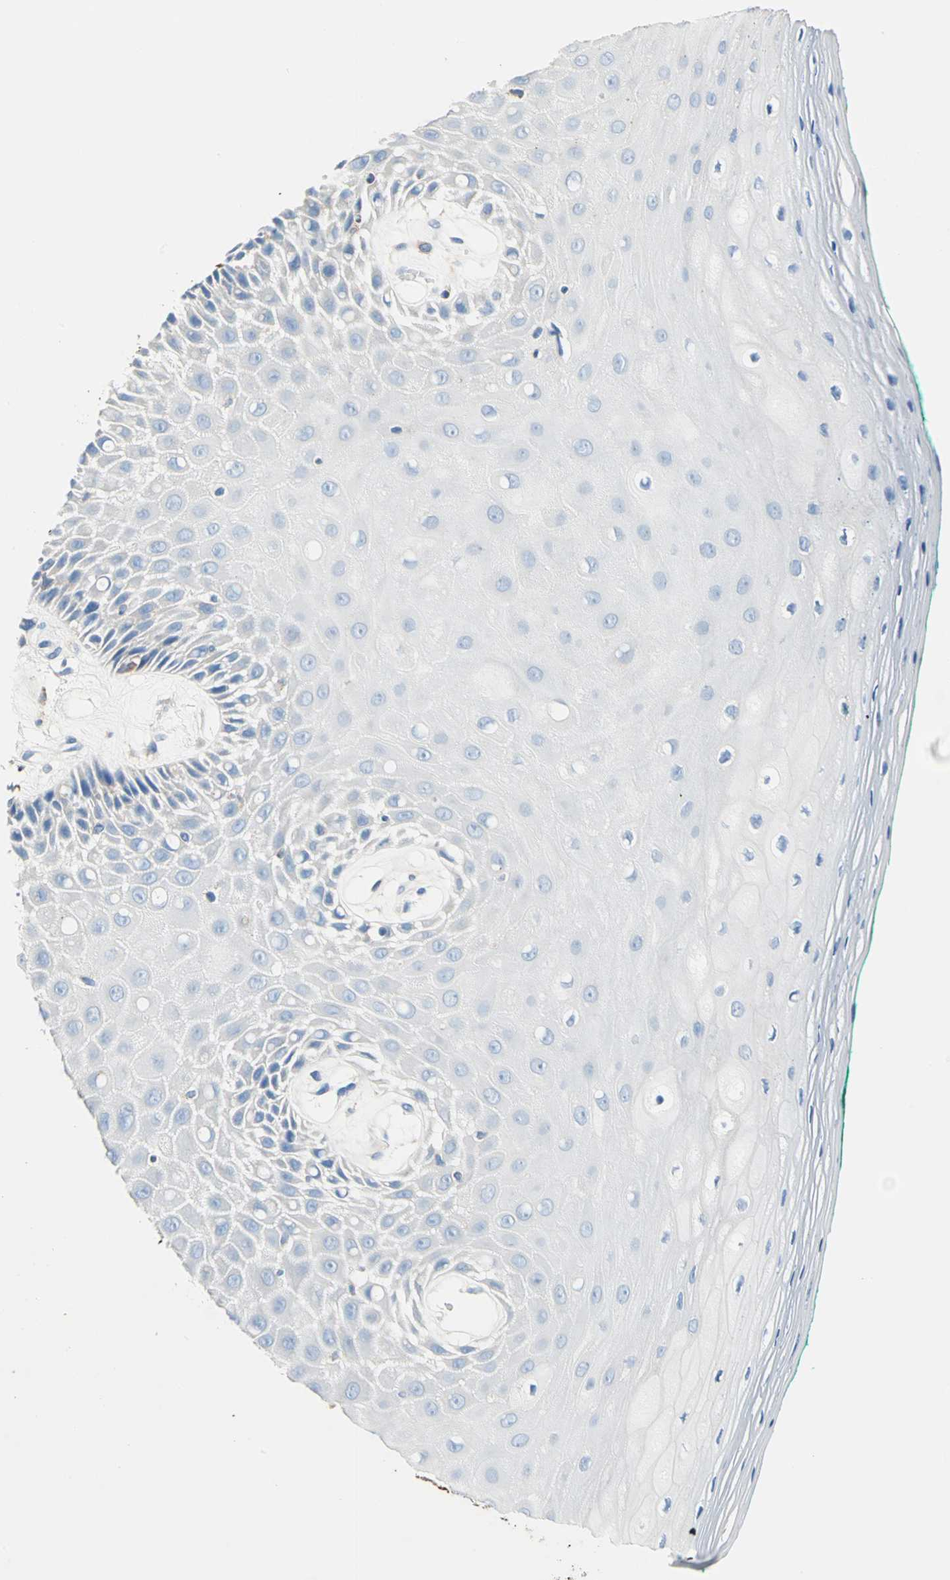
{"staining": {"intensity": "negative", "quantity": "none", "location": "none"}, "tissue": "oral mucosa", "cell_type": "Squamous epithelial cells", "image_type": "normal", "snomed": [{"axis": "morphology", "description": "Normal tissue, NOS"}, {"axis": "morphology", "description": "Squamous cell carcinoma, NOS"}, {"axis": "topography", "description": "Skeletal muscle"}, {"axis": "topography", "description": "Oral tissue"}, {"axis": "topography", "description": "Head-Neck"}], "caption": "Immunohistochemistry photomicrograph of benign oral mucosa: oral mucosa stained with DAB shows no significant protein expression in squamous epithelial cells. (Brightfield microscopy of DAB (3,3'-diaminobenzidine) immunohistochemistry (IHC) at high magnification).", "gene": "SEPTIN11", "patient": {"sex": "female", "age": 84}}